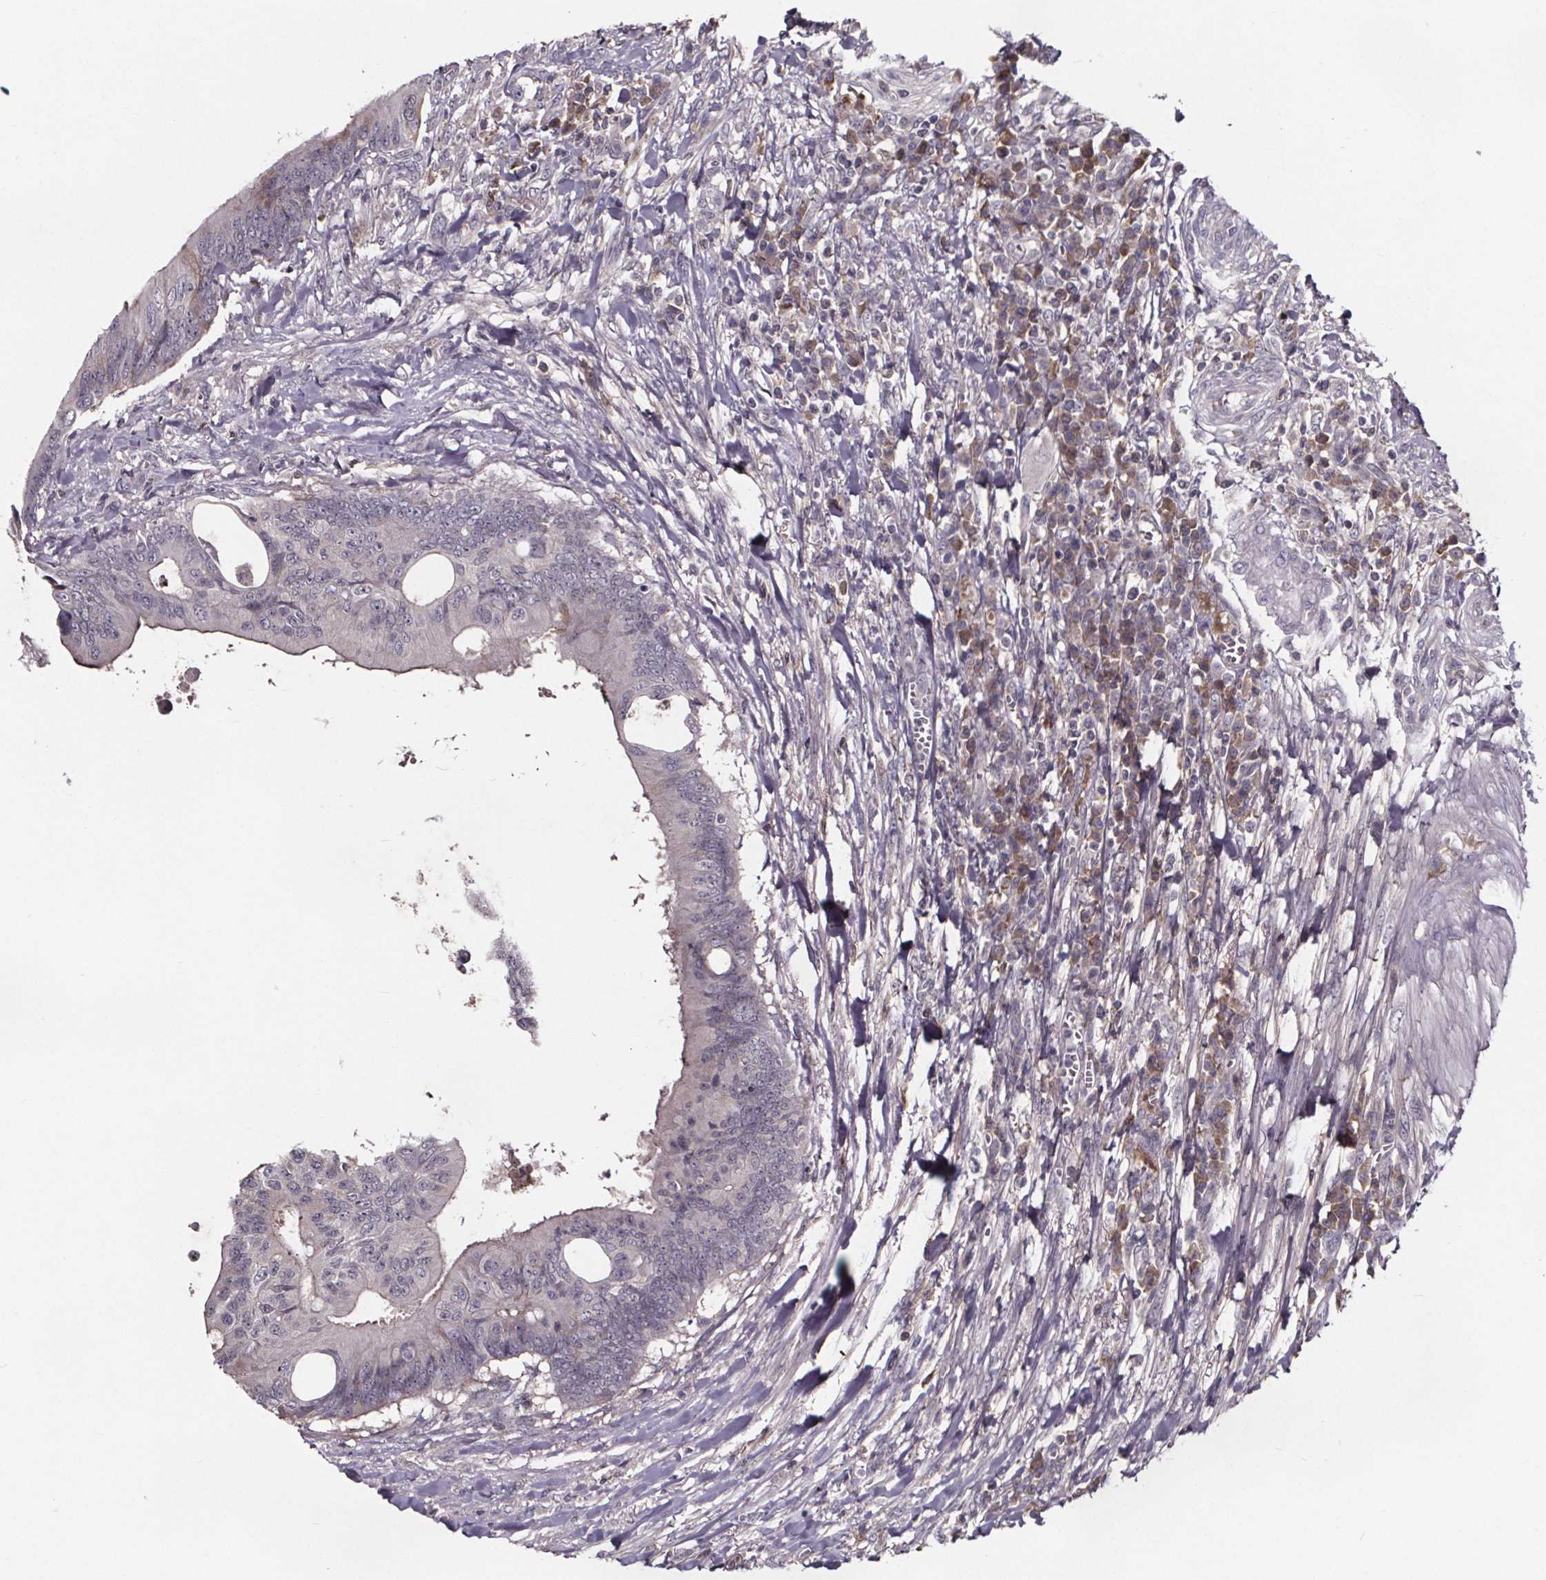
{"staining": {"intensity": "negative", "quantity": "none", "location": "none"}, "tissue": "colorectal cancer", "cell_type": "Tumor cells", "image_type": "cancer", "snomed": [{"axis": "morphology", "description": "Adenocarcinoma, NOS"}, {"axis": "topography", "description": "Colon"}], "caption": "Image shows no significant protein staining in tumor cells of colorectal adenocarcinoma.", "gene": "NPHP4", "patient": {"sex": "male", "age": 77}}